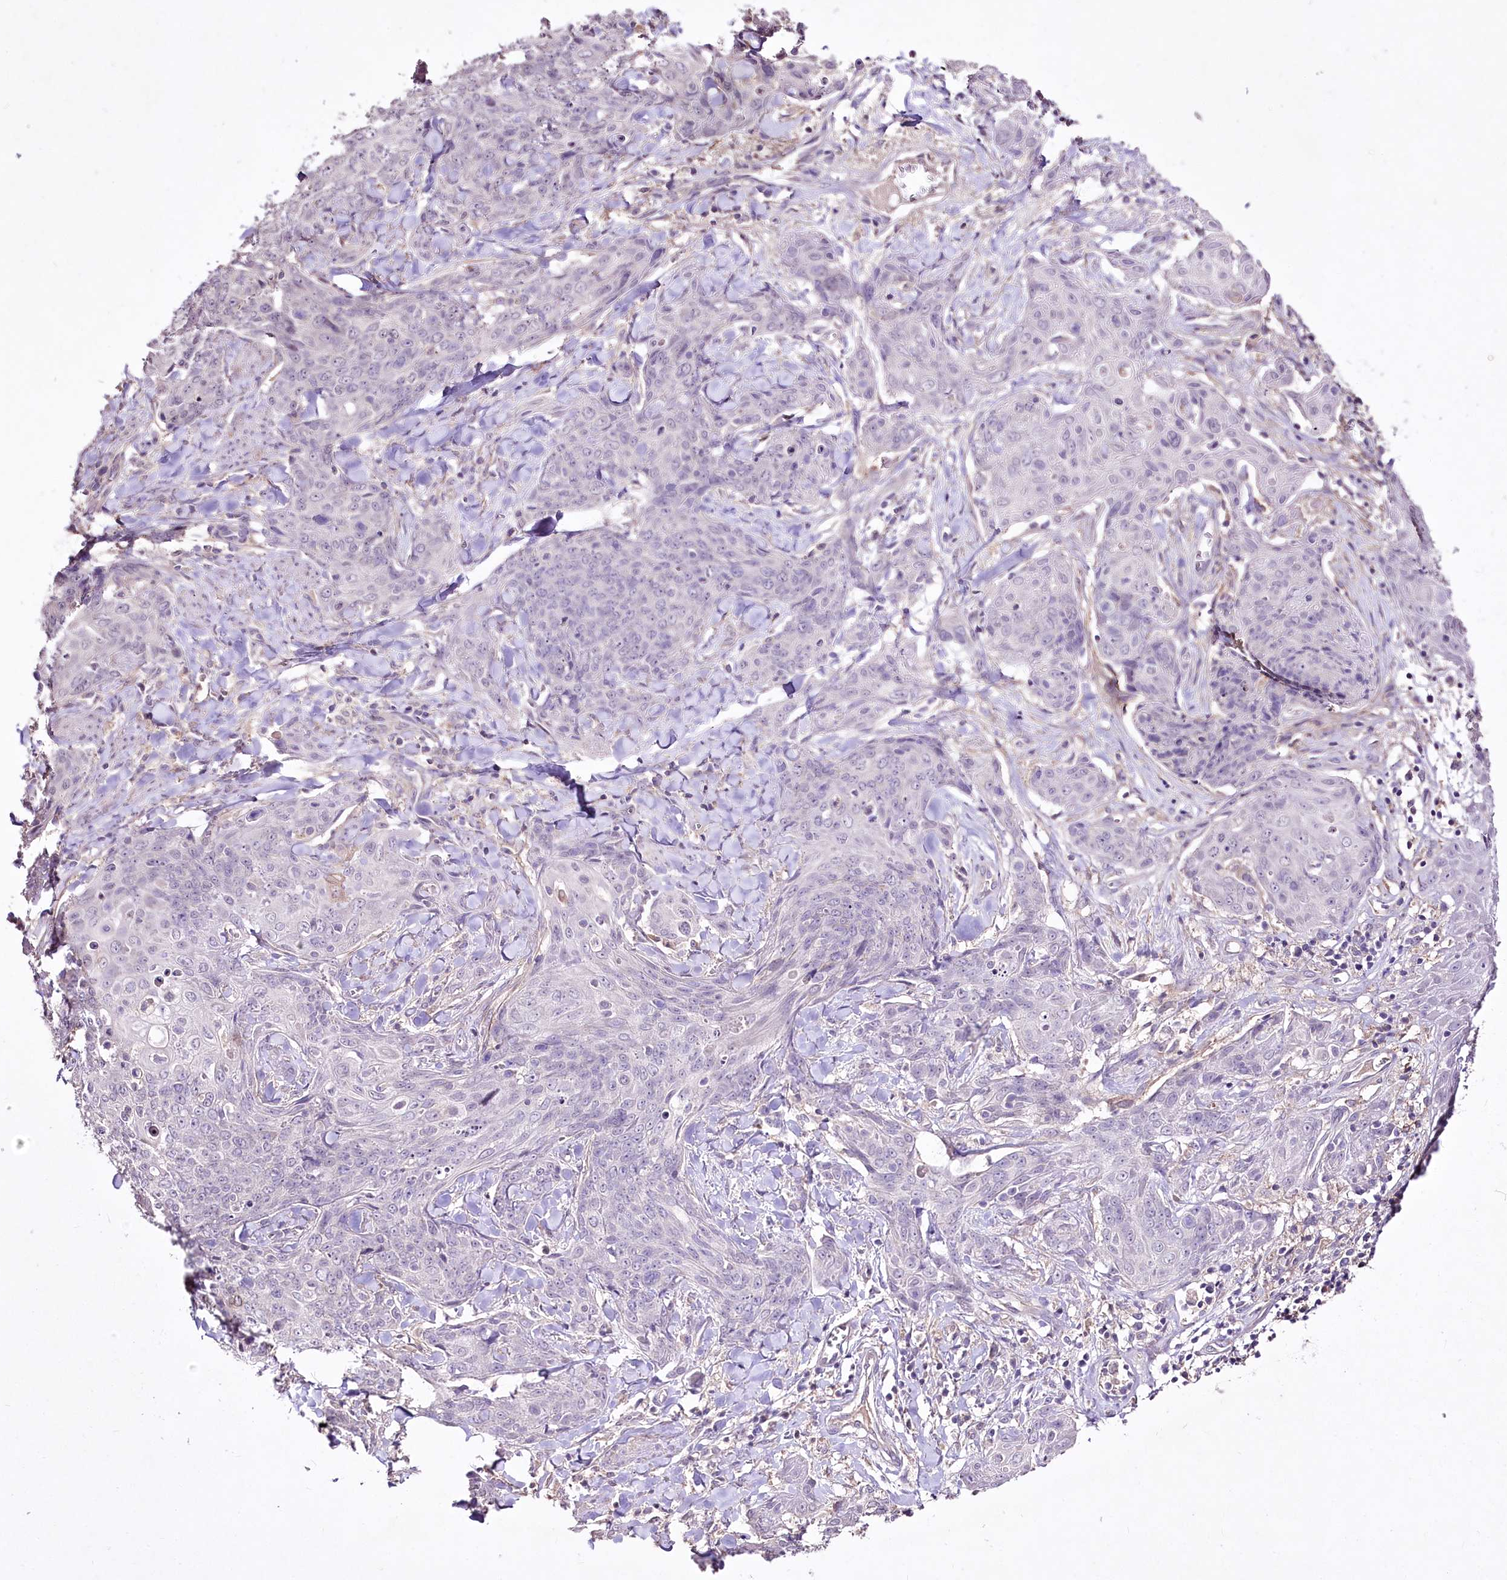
{"staining": {"intensity": "negative", "quantity": "none", "location": "none"}, "tissue": "skin cancer", "cell_type": "Tumor cells", "image_type": "cancer", "snomed": [{"axis": "morphology", "description": "Squamous cell carcinoma, NOS"}, {"axis": "topography", "description": "Skin"}, {"axis": "topography", "description": "Vulva"}], "caption": "IHC image of human skin cancer stained for a protein (brown), which shows no staining in tumor cells. The staining was performed using DAB to visualize the protein expression in brown, while the nuclei were stained in blue with hematoxylin (Magnification: 20x).", "gene": "ENPP1", "patient": {"sex": "female", "age": 85}}